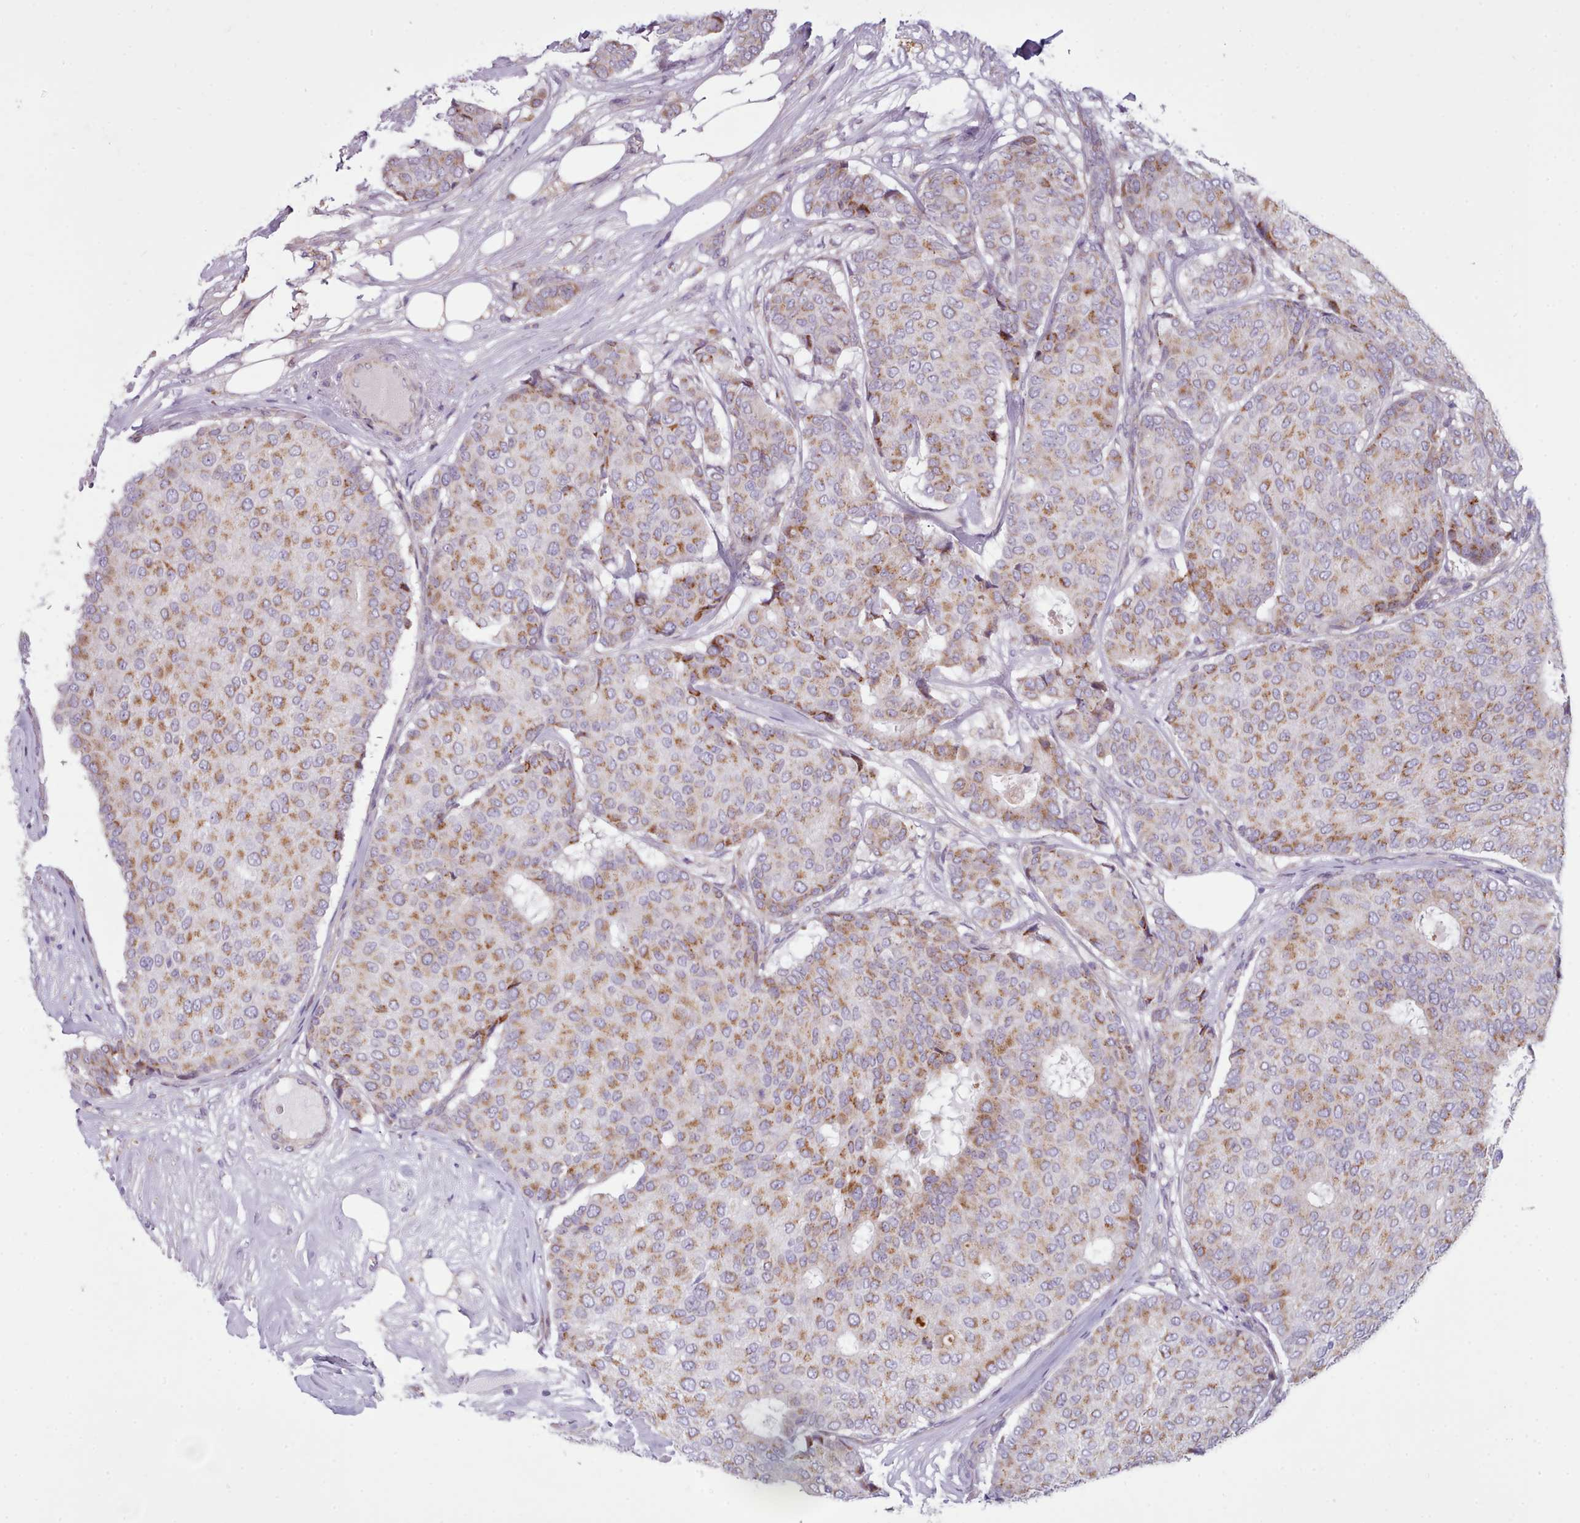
{"staining": {"intensity": "moderate", "quantity": ">75%", "location": "cytoplasmic/membranous"}, "tissue": "breast cancer", "cell_type": "Tumor cells", "image_type": "cancer", "snomed": [{"axis": "morphology", "description": "Duct carcinoma"}, {"axis": "topography", "description": "Breast"}], "caption": "The histopathology image exhibits a brown stain indicating the presence of a protein in the cytoplasmic/membranous of tumor cells in breast cancer (invasive ductal carcinoma).", "gene": "SLC52A3", "patient": {"sex": "female", "age": 75}}